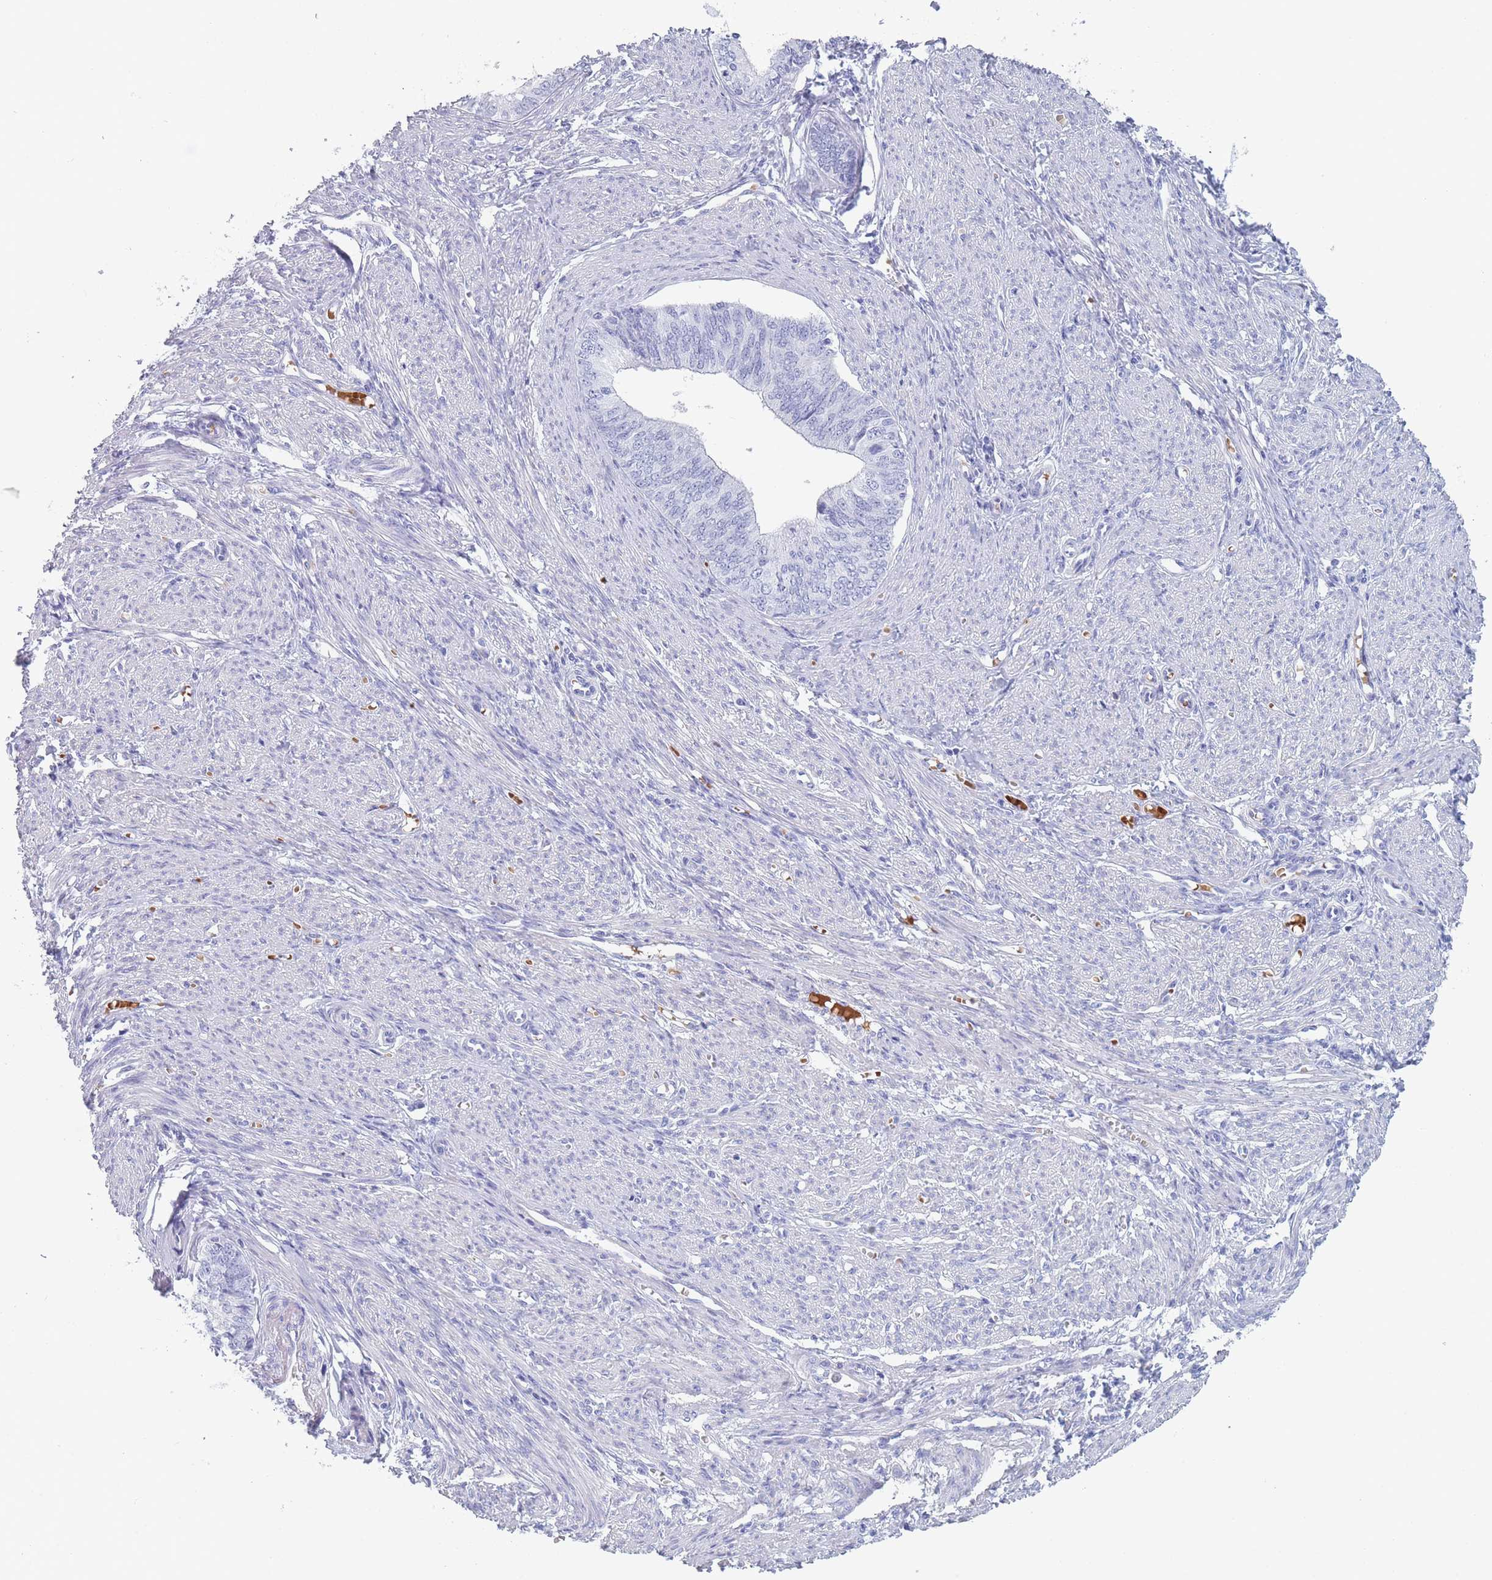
{"staining": {"intensity": "negative", "quantity": "none", "location": "none"}, "tissue": "endometrial cancer", "cell_type": "Tumor cells", "image_type": "cancer", "snomed": [{"axis": "morphology", "description": "Adenocarcinoma, NOS"}, {"axis": "topography", "description": "Endometrium"}], "caption": "A high-resolution histopathology image shows immunohistochemistry (IHC) staining of endometrial cancer, which displays no significant positivity in tumor cells.", "gene": "OR5D16", "patient": {"sex": "female", "age": 68}}